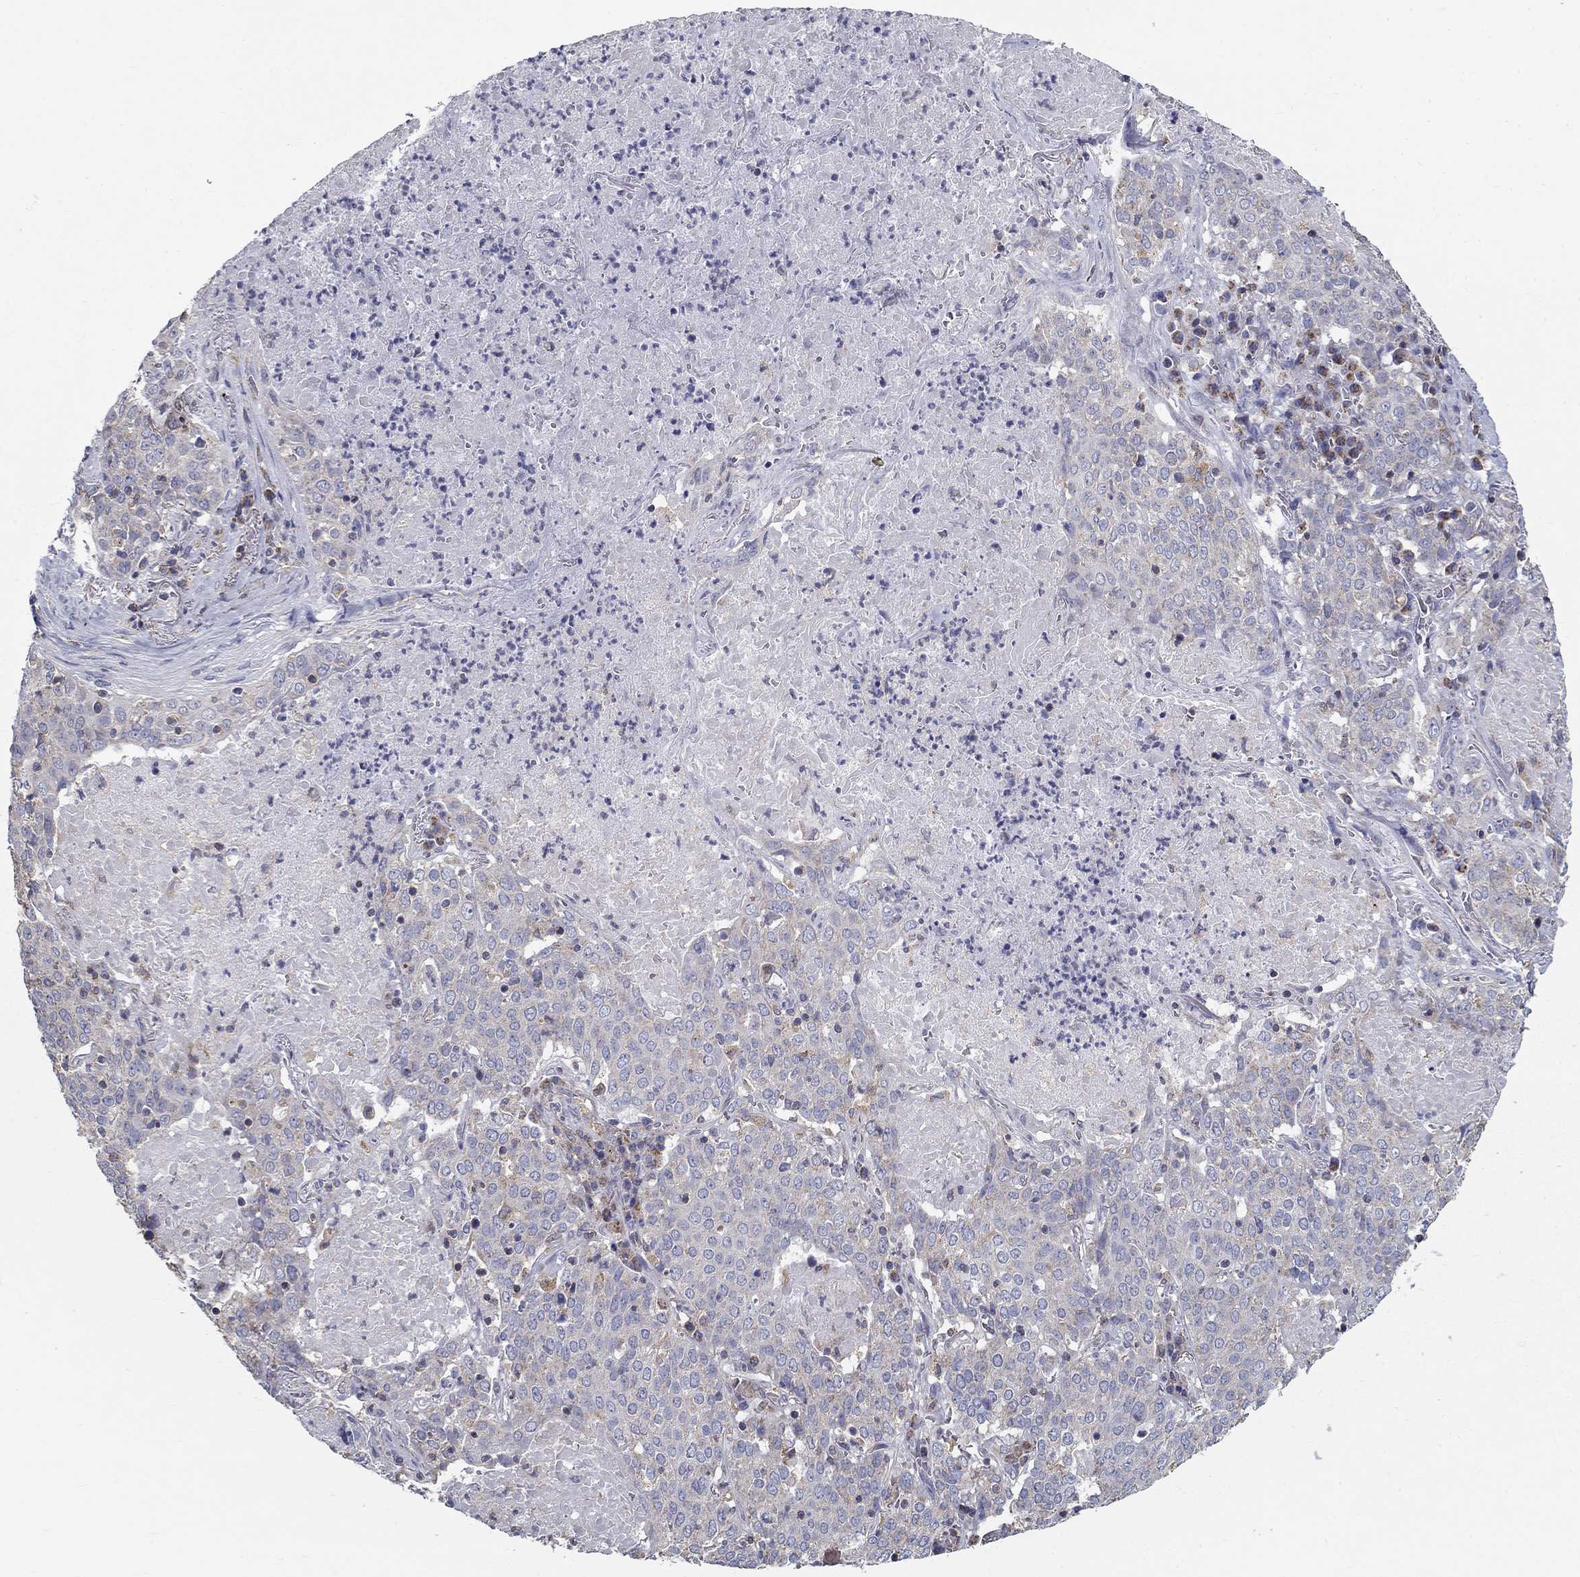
{"staining": {"intensity": "negative", "quantity": "none", "location": "none"}, "tissue": "lung cancer", "cell_type": "Tumor cells", "image_type": "cancer", "snomed": [{"axis": "morphology", "description": "Squamous cell carcinoma, NOS"}, {"axis": "topography", "description": "Lung"}], "caption": "The histopathology image exhibits no significant staining in tumor cells of lung squamous cell carcinoma.", "gene": "NME5", "patient": {"sex": "male", "age": 82}}